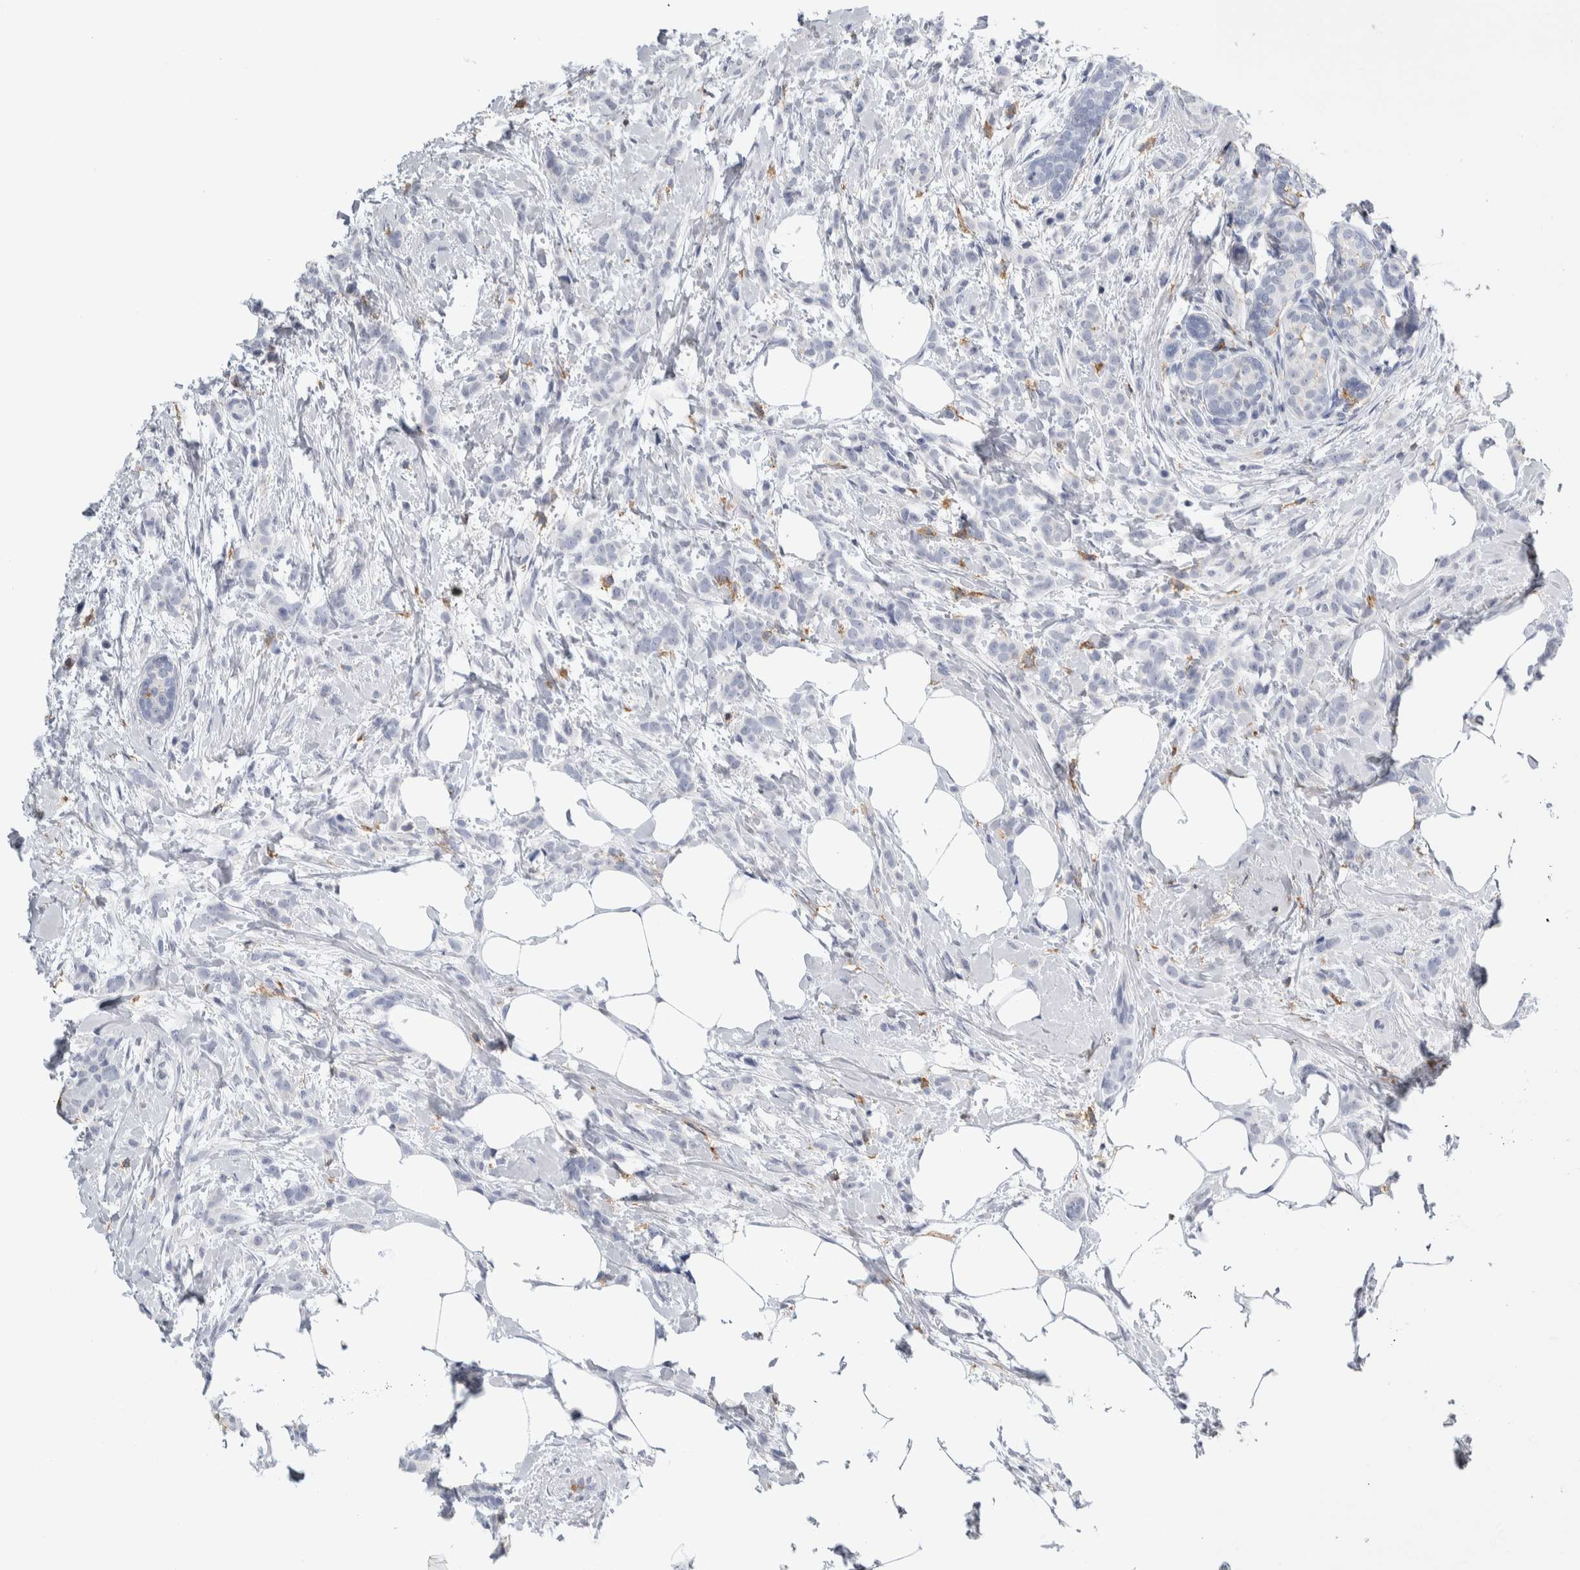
{"staining": {"intensity": "negative", "quantity": "none", "location": "none"}, "tissue": "breast cancer", "cell_type": "Tumor cells", "image_type": "cancer", "snomed": [{"axis": "morphology", "description": "Lobular carcinoma, in situ"}, {"axis": "morphology", "description": "Lobular carcinoma"}, {"axis": "topography", "description": "Breast"}], "caption": "This image is of breast lobular carcinoma in situ stained with immunohistochemistry (IHC) to label a protein in brown with the nuclei are counter-stained blue. There is no positivity in tumor cells.", "gene": "SKAP2", "patient": {"sex": "female", "age": 41}}